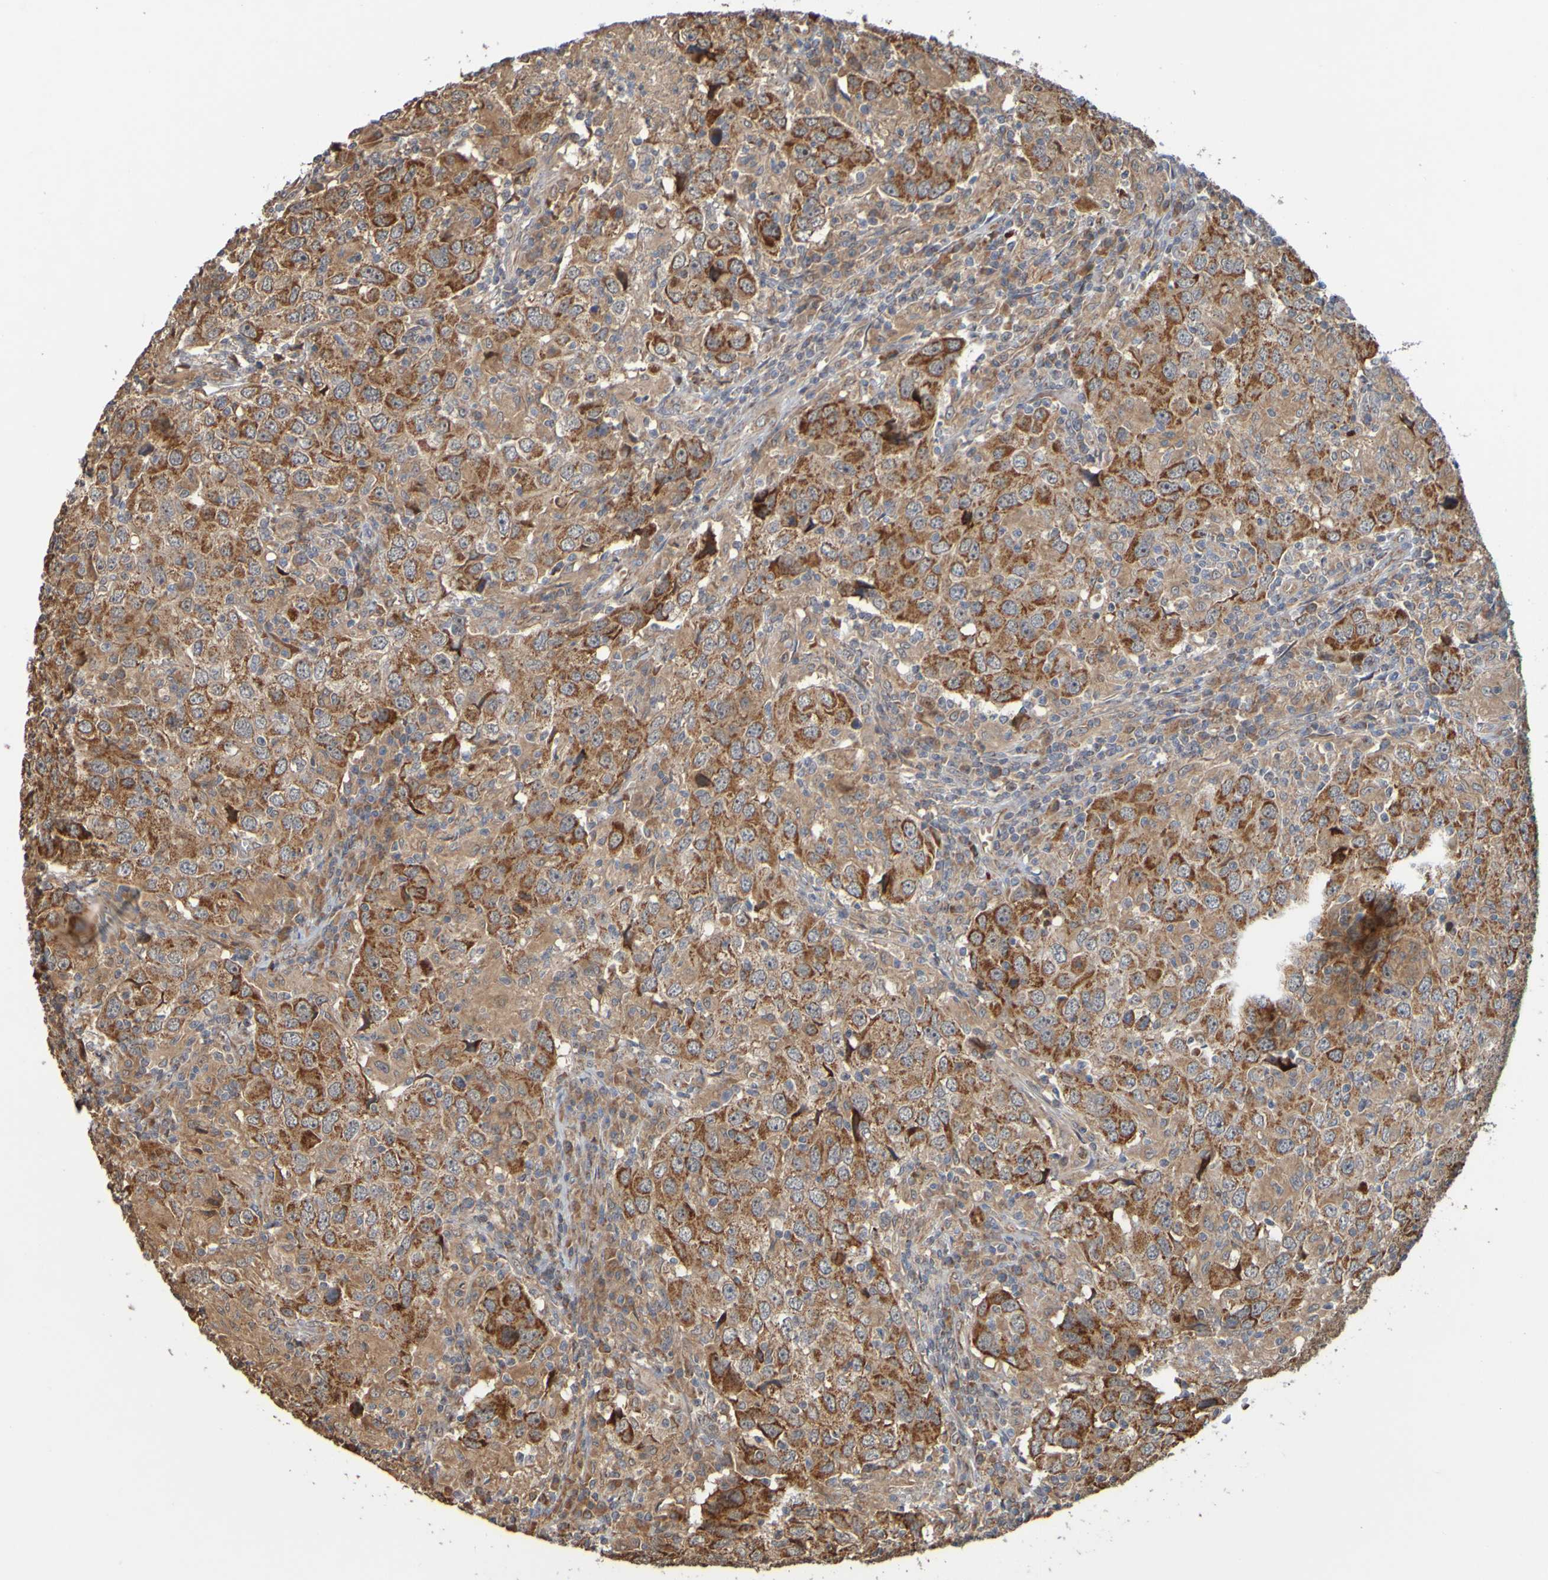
{"staining": {"intensity": "strong", "quantity": ">75%", "location": "cytoplasmic/membranous"}, "tissue": "head and neck cancer", "cell_type": "Tumor cells", "image_type": "cancer", "snomed": [{"axis": "morphology", "description": "Adenocarcinoma, NOS"}, {"axis": "topography", "description": "Salivary gland"}, {"axis": "topography", "description": "Head-Neck"}], "caption": "Immunohistochemistry of human head and neck cancer (adenocarcinoma) displays high levels of strong cytoplasmic/membranous positivity in about >75% of tumor cells. Ihc stains the protein of interest in brown and the nuclei are stained blue.", "gene": "TMBIM1", "patient": {"sex": "female", "age": 65}}